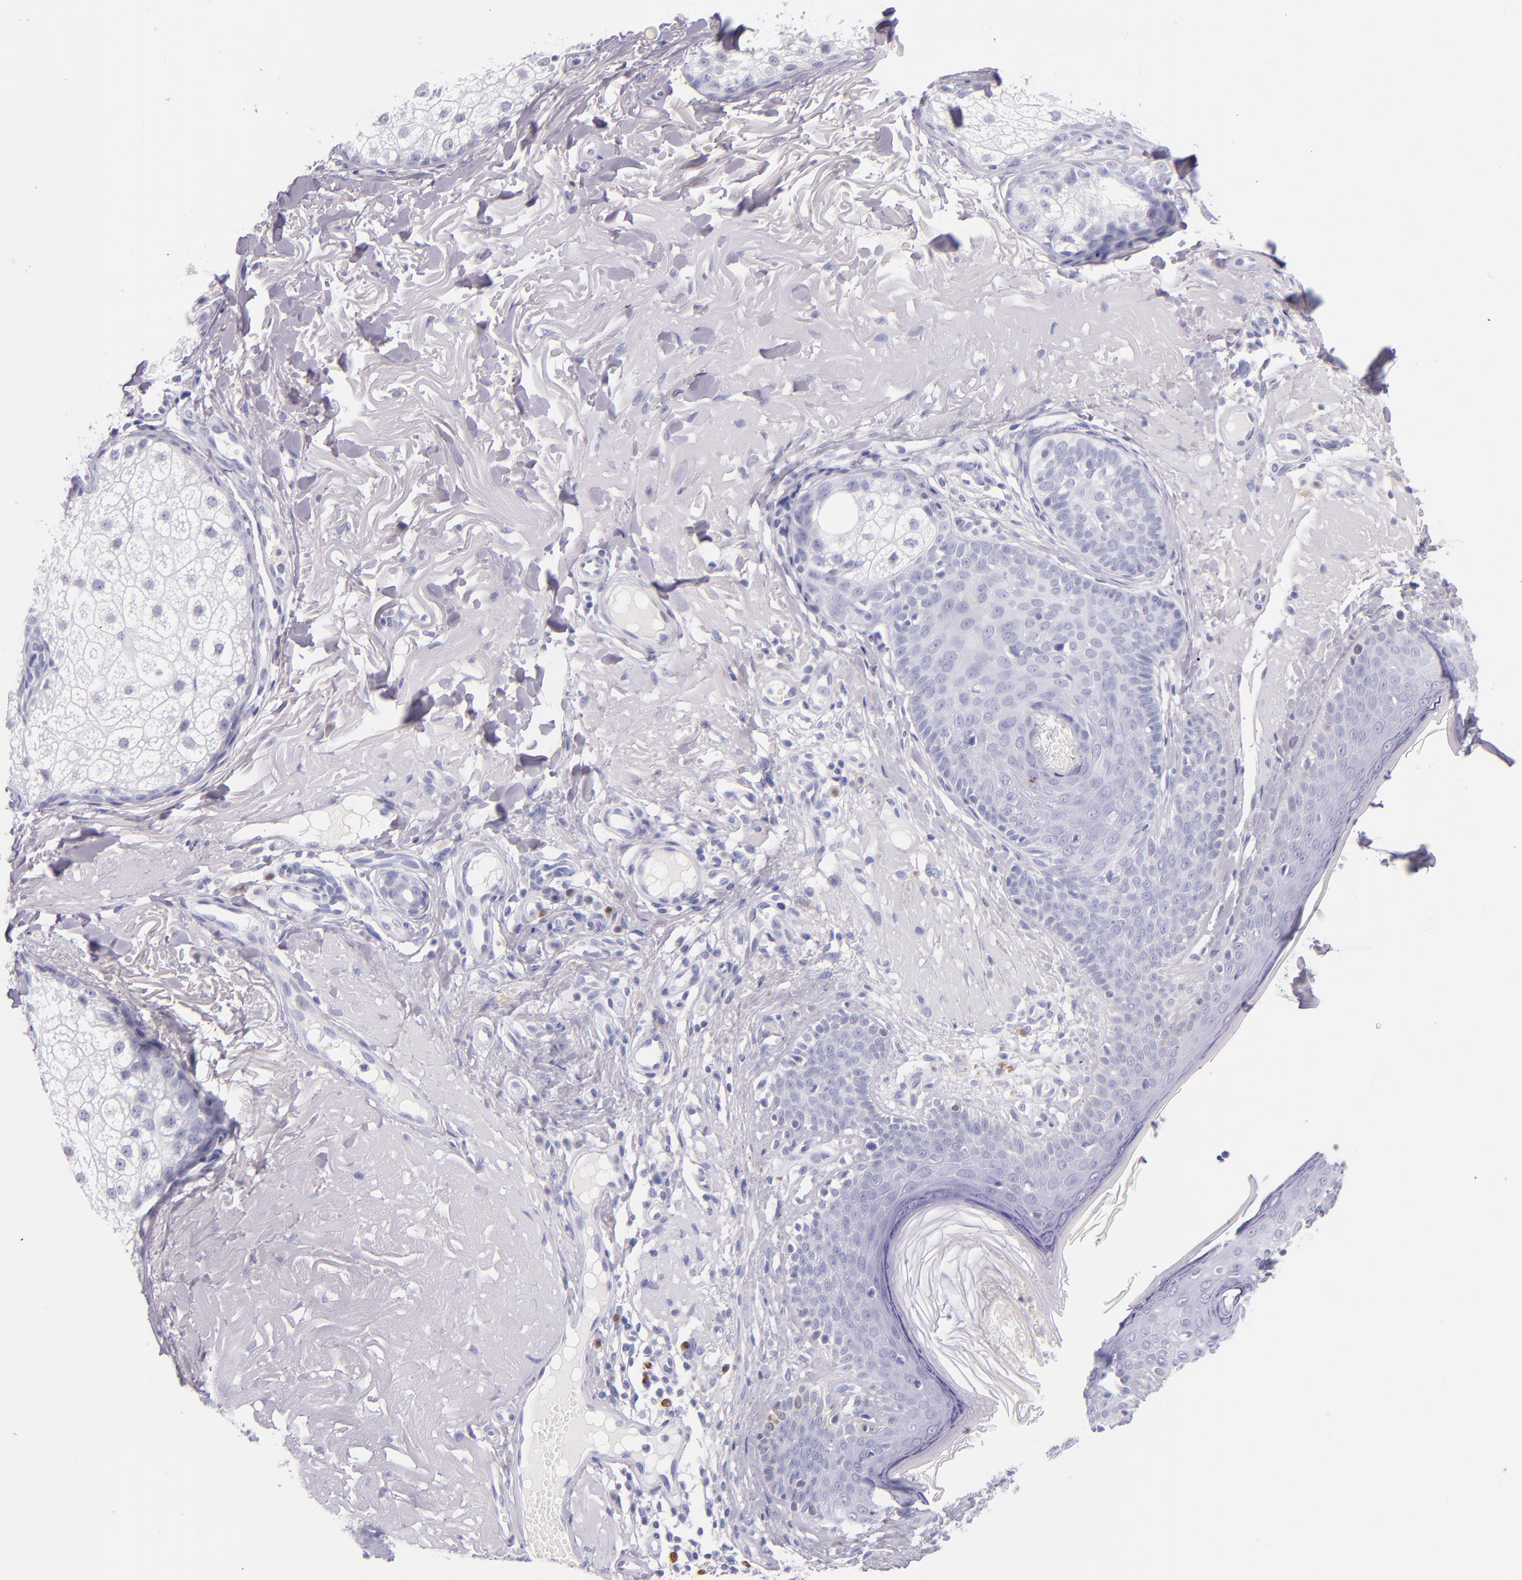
{"staining": {"intensity": "negative", "quantity": "none", "location": "none"}, "tissue": "skin cancer", "cell_type": "Tumor cells", "image_type": "cancer", "snomed": [{"axis": "morphology", "description": "Basal cell carcinoma"}, {"axis": "topography", "description": "Skin"}], "caption": "This photomicrograph is of basal cell carcinoma (skin) stained with IHC to label a protein in brown with the nuclei are counter-stained blue. There is no positivity in tumor cells. (DAB immunohistochemistry visualized using brightfield microscopy, high magnification).", "gene": "IRF4", "patient": {"sex": "male", "age": 74}}